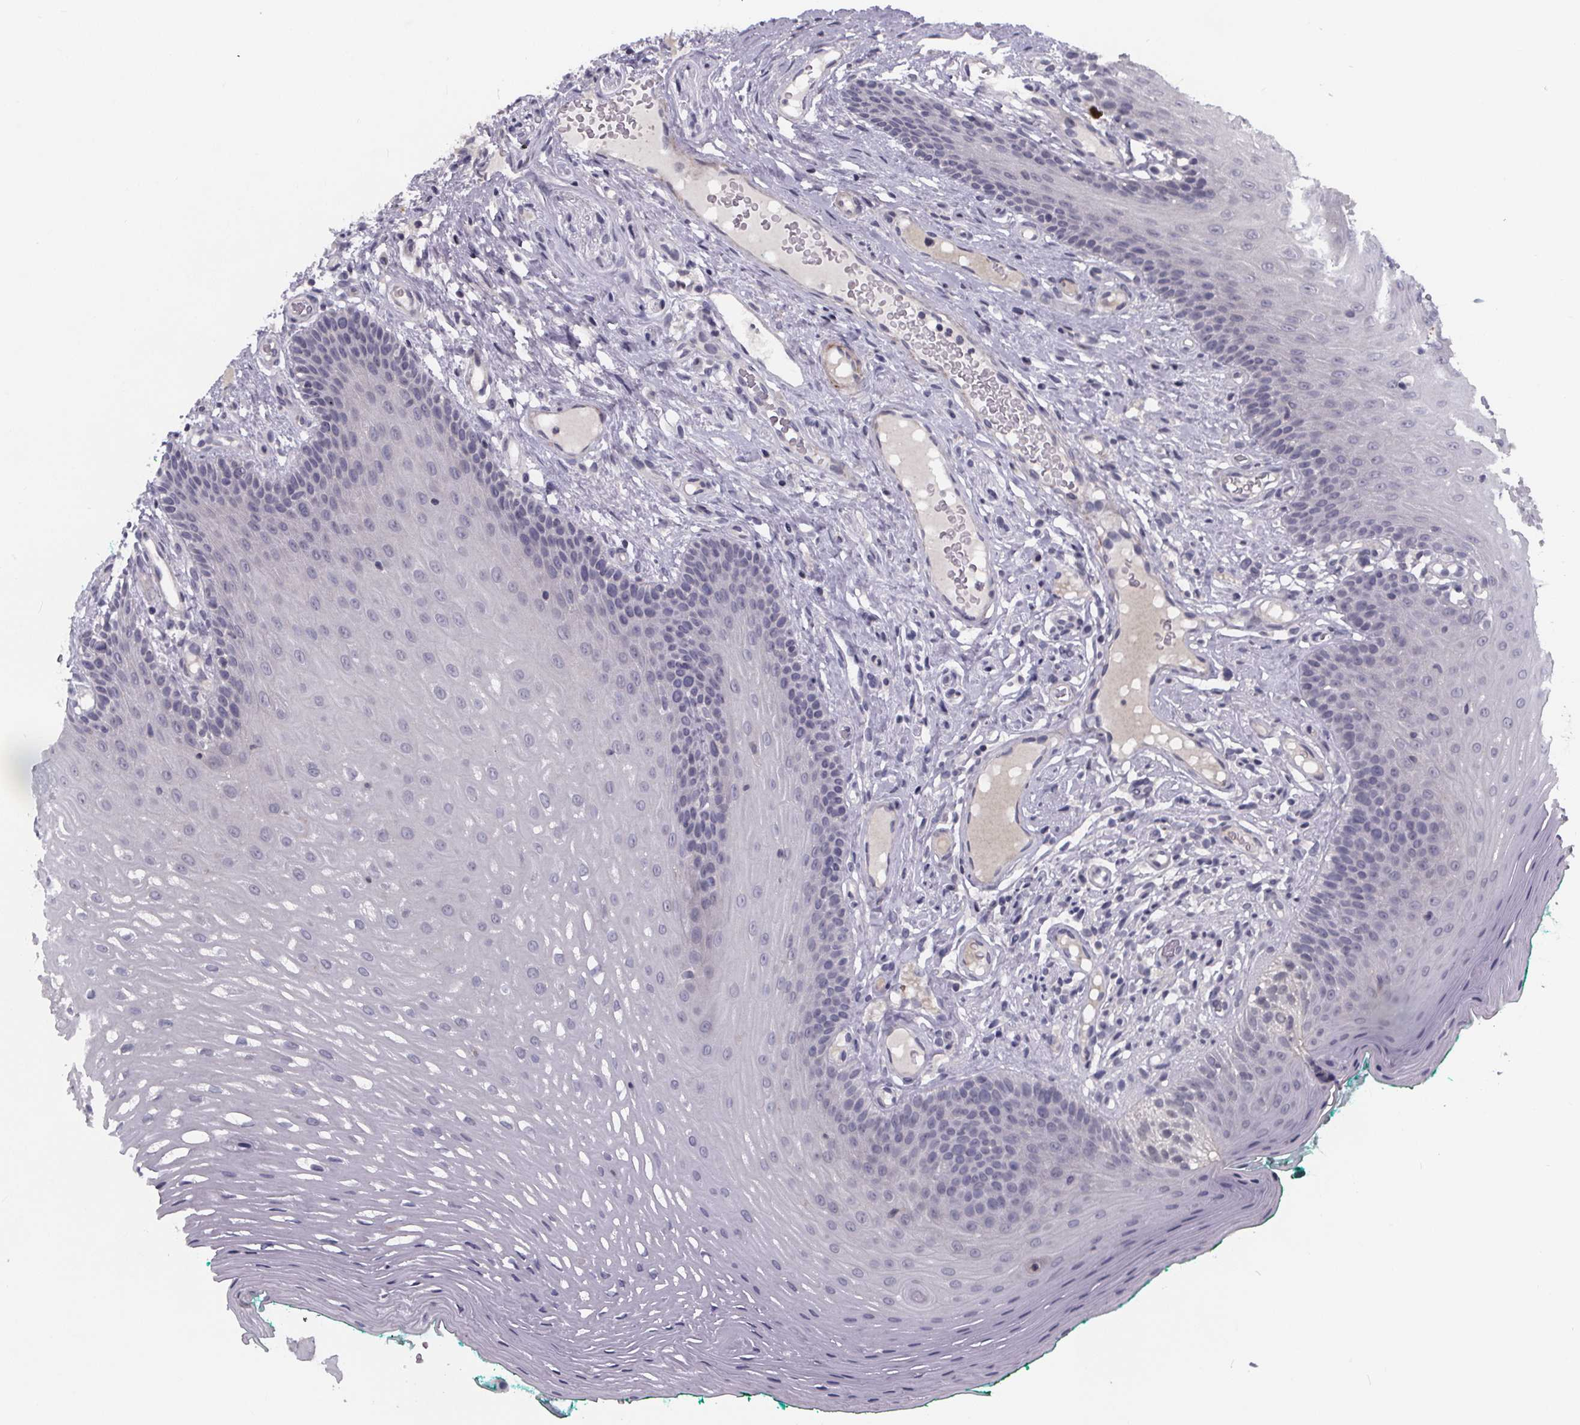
{"staining": {"intensity": "negative", "quantity": "none", "location": "none"}, "tissue": "oral mucosa", "cell_type": "Squamous epithelial cells", "image_type": "normal", "snomed": [{"axis": "morphology", "description": "Normal tissue, NOS"}, {"axis": "morphology", "description": "Squamous cell carcinoma, NOS"}, {"axis": "topography", "description": "Oral tissue"}, {"axis": "topography", "description": "Head-Neck"}], "caption": "A high-resolution photomicrograph shows IHC staining of normal oral mucosa, which displays no significant positivity in squamous epithelial cells.", "gene": "FBXW2", "patient": {"sex": "male", "age": 78}}